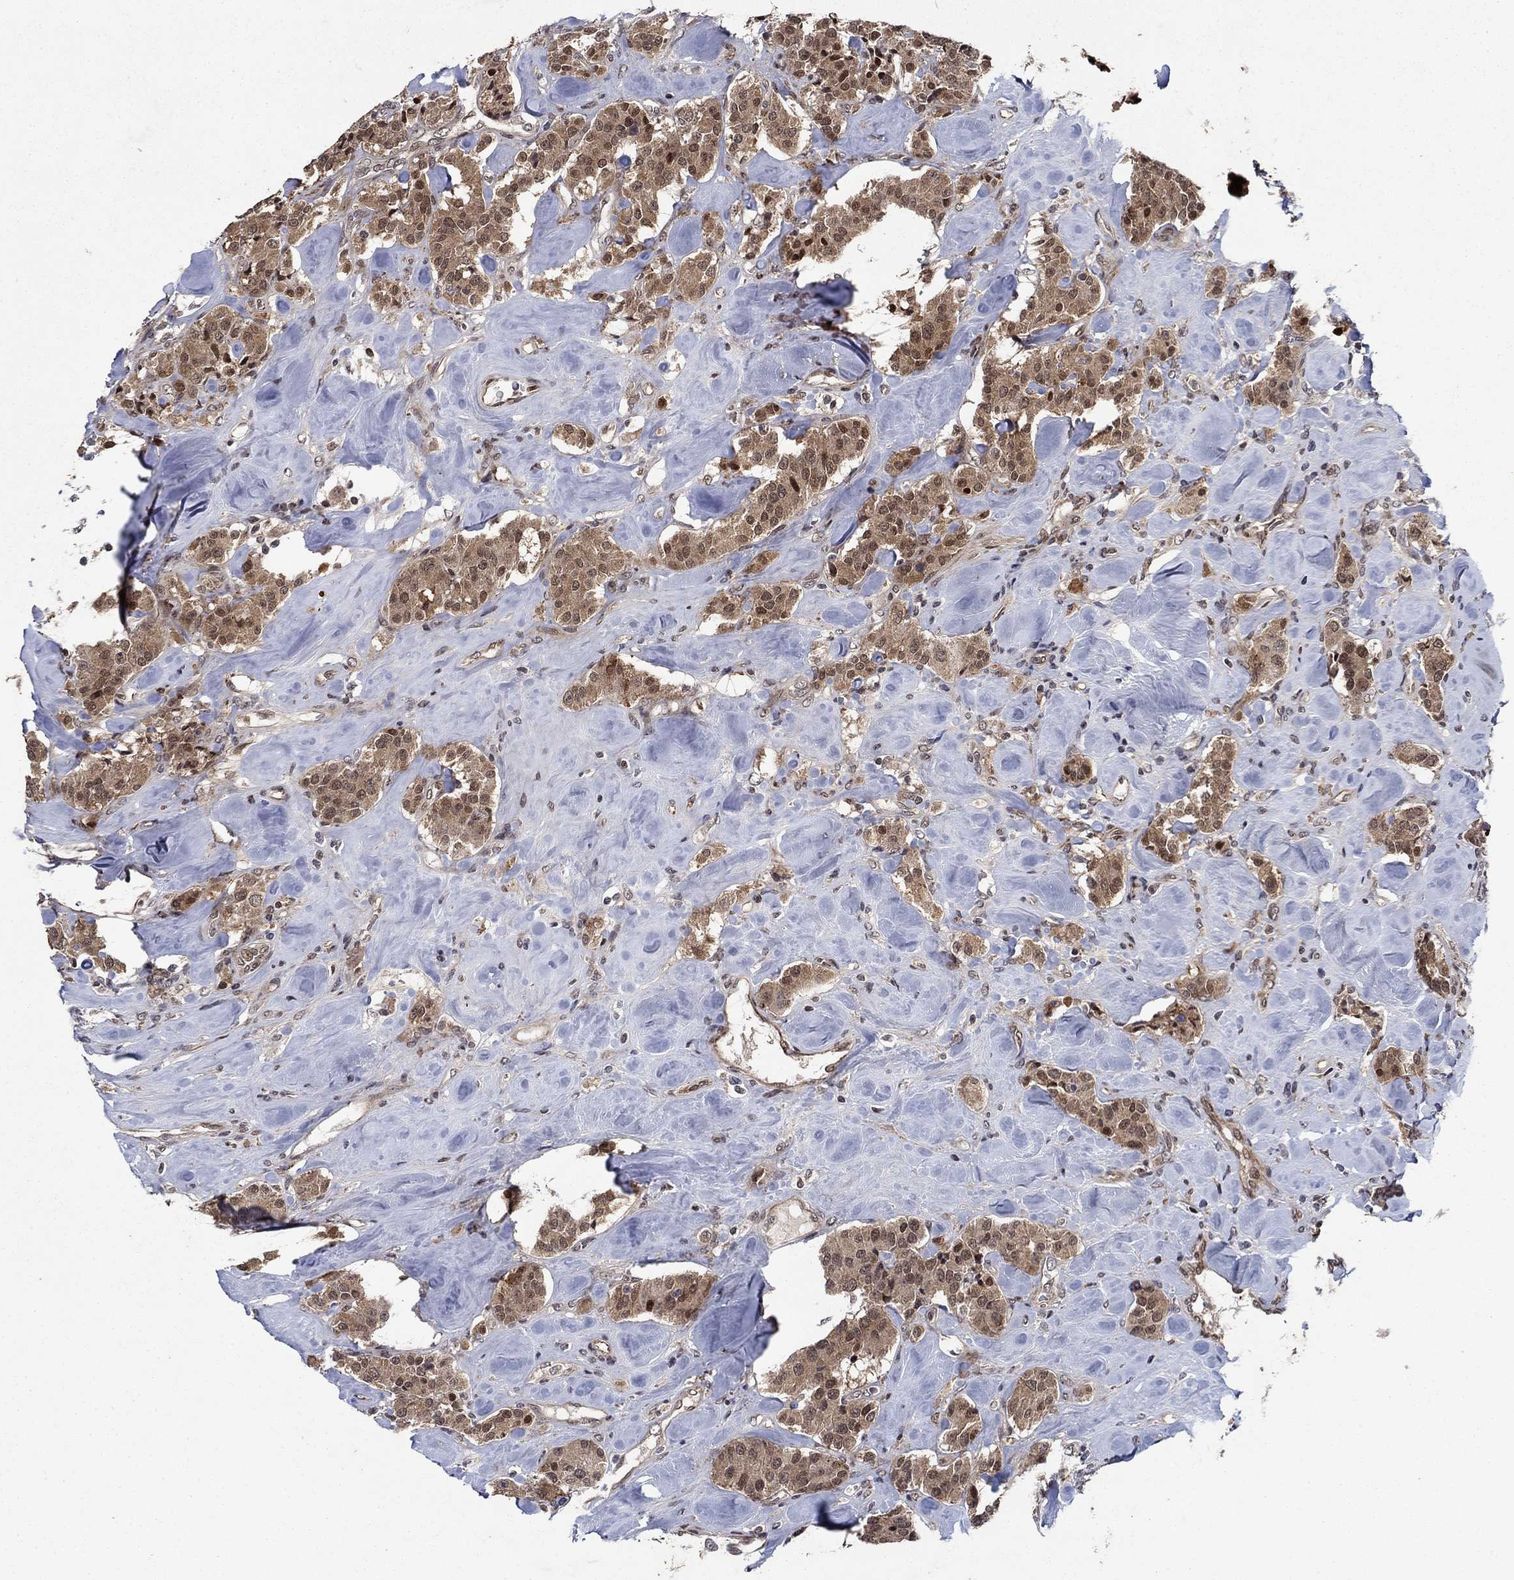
{"staining": {"intensity": "strong", "quantity": "<25%", "location": "cytoplasmic/membranous,nuclear"}, "tissue": "carcinoid", "cell_type": "Tumor cells", "image_type": "cancer", "snomed": [{"axis": "morphology", "description": "Carcinoid, malignant, NOS"}, {"axis": "topography", "description": "Pancreas"}], "caption": "Human carcinoid stained with a brown dye reveals strong cytoplasmic/membranous and nuclear positive positivity in about <25% of tumor cells.", "gene": "PRICKLE4", "patient": {"sex": "male", "age": 41}}